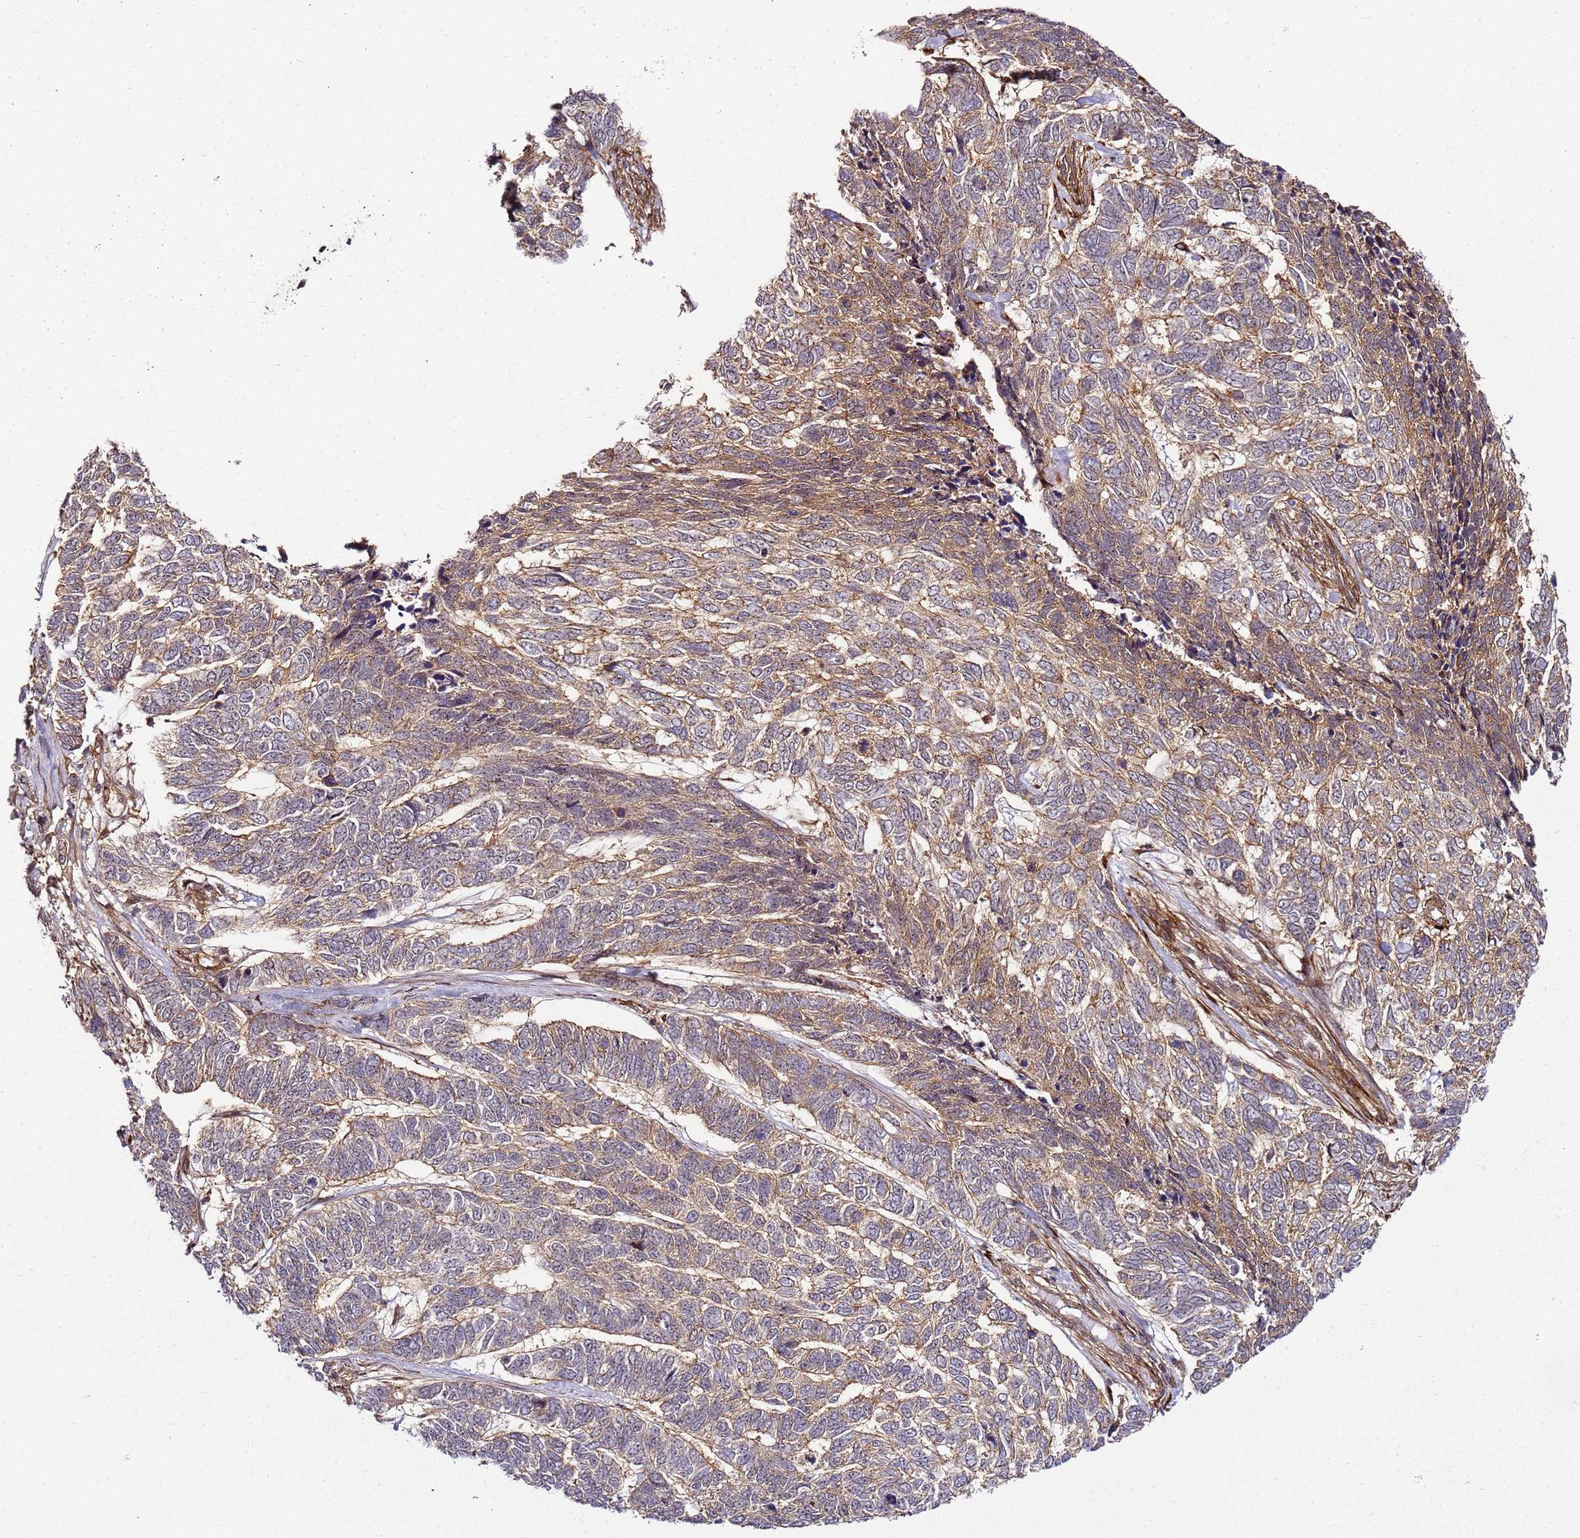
{"staining": {"intensity": "moderate", "quantity": ">75%", "location": "cytoplasmic/membranous"}, "tissue": "skin cancer", "cell_type": "Tumor cells", "image_type": "cancer", "snomed": [{"axis": "morphology", "description": "Basal cell carcinoma"}, {"axis": "topography", "description": "Skin"}], "caption": "Immunohistochemical staining of human skin cancer shows moderate cytoplasmic/membranous protein expression in about >75% of tumor cells.", "gene": "CCNYL1", "patient": {"sex": "female", "age": 65}}